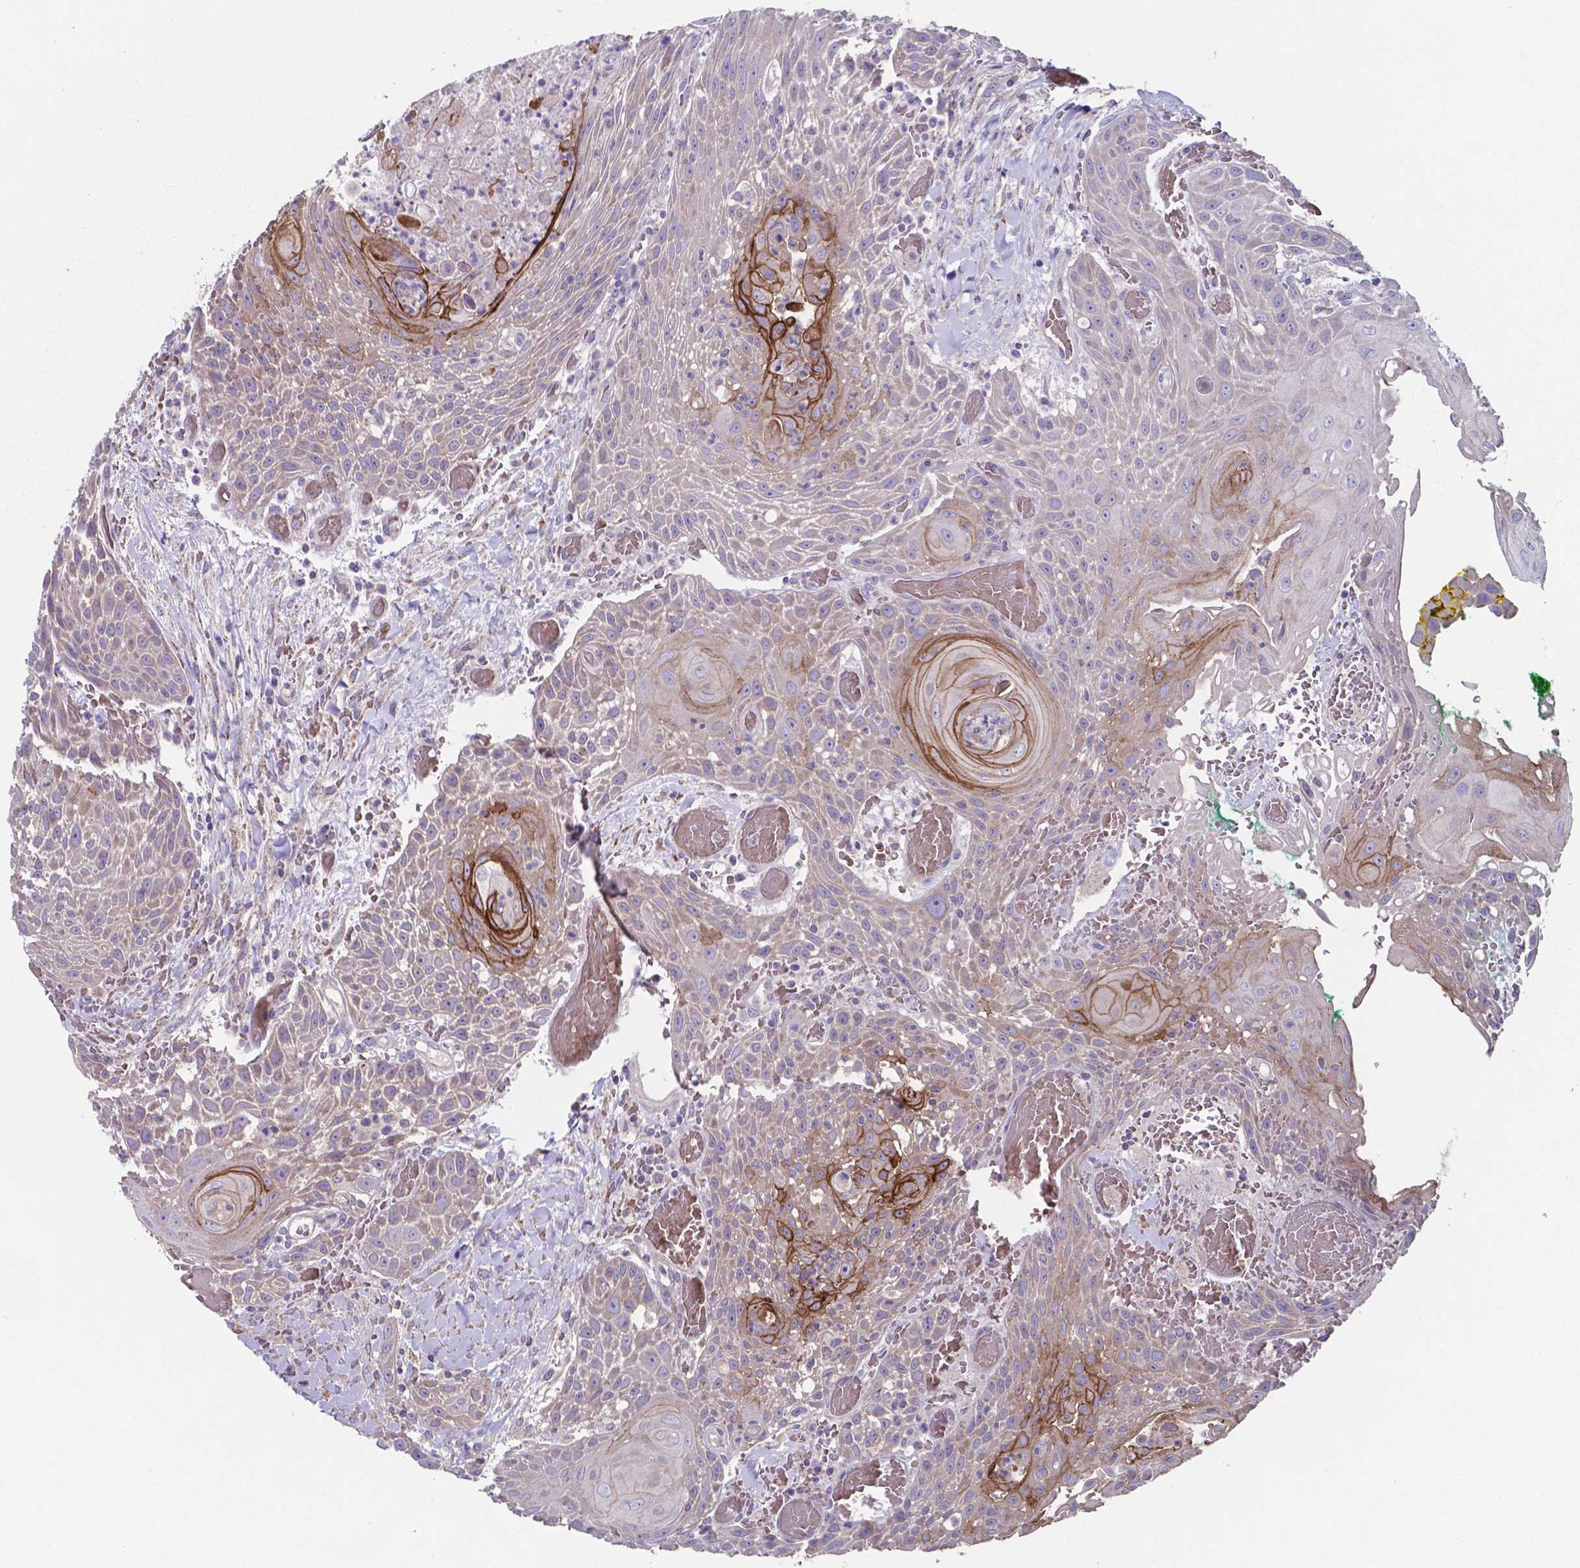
{"staining": {"intensity": "strong", "quantity": "<25%", "location": "cytoplasmic/membranous"}, "tissue": "head and neck cancer", "cell_type": "Tumor cells", "image_type": "cancer", "snomed": [{"axis": "morphology", "description": "Squamous cell carcinoma, NOS"}, {"axis": "topography", "description": "Head-Neck"}], "caption": "DAB (3,3'-diaminobenzidine) immunohistochemical staining of head and neck cancer (squamous cell carcinoma) demonstrates strong cytoplasmic/membranous protein staining in approximately <25% of tumor cells.", "gene": "TYRO3", "patient": {"sex": "male", "age": 69}}